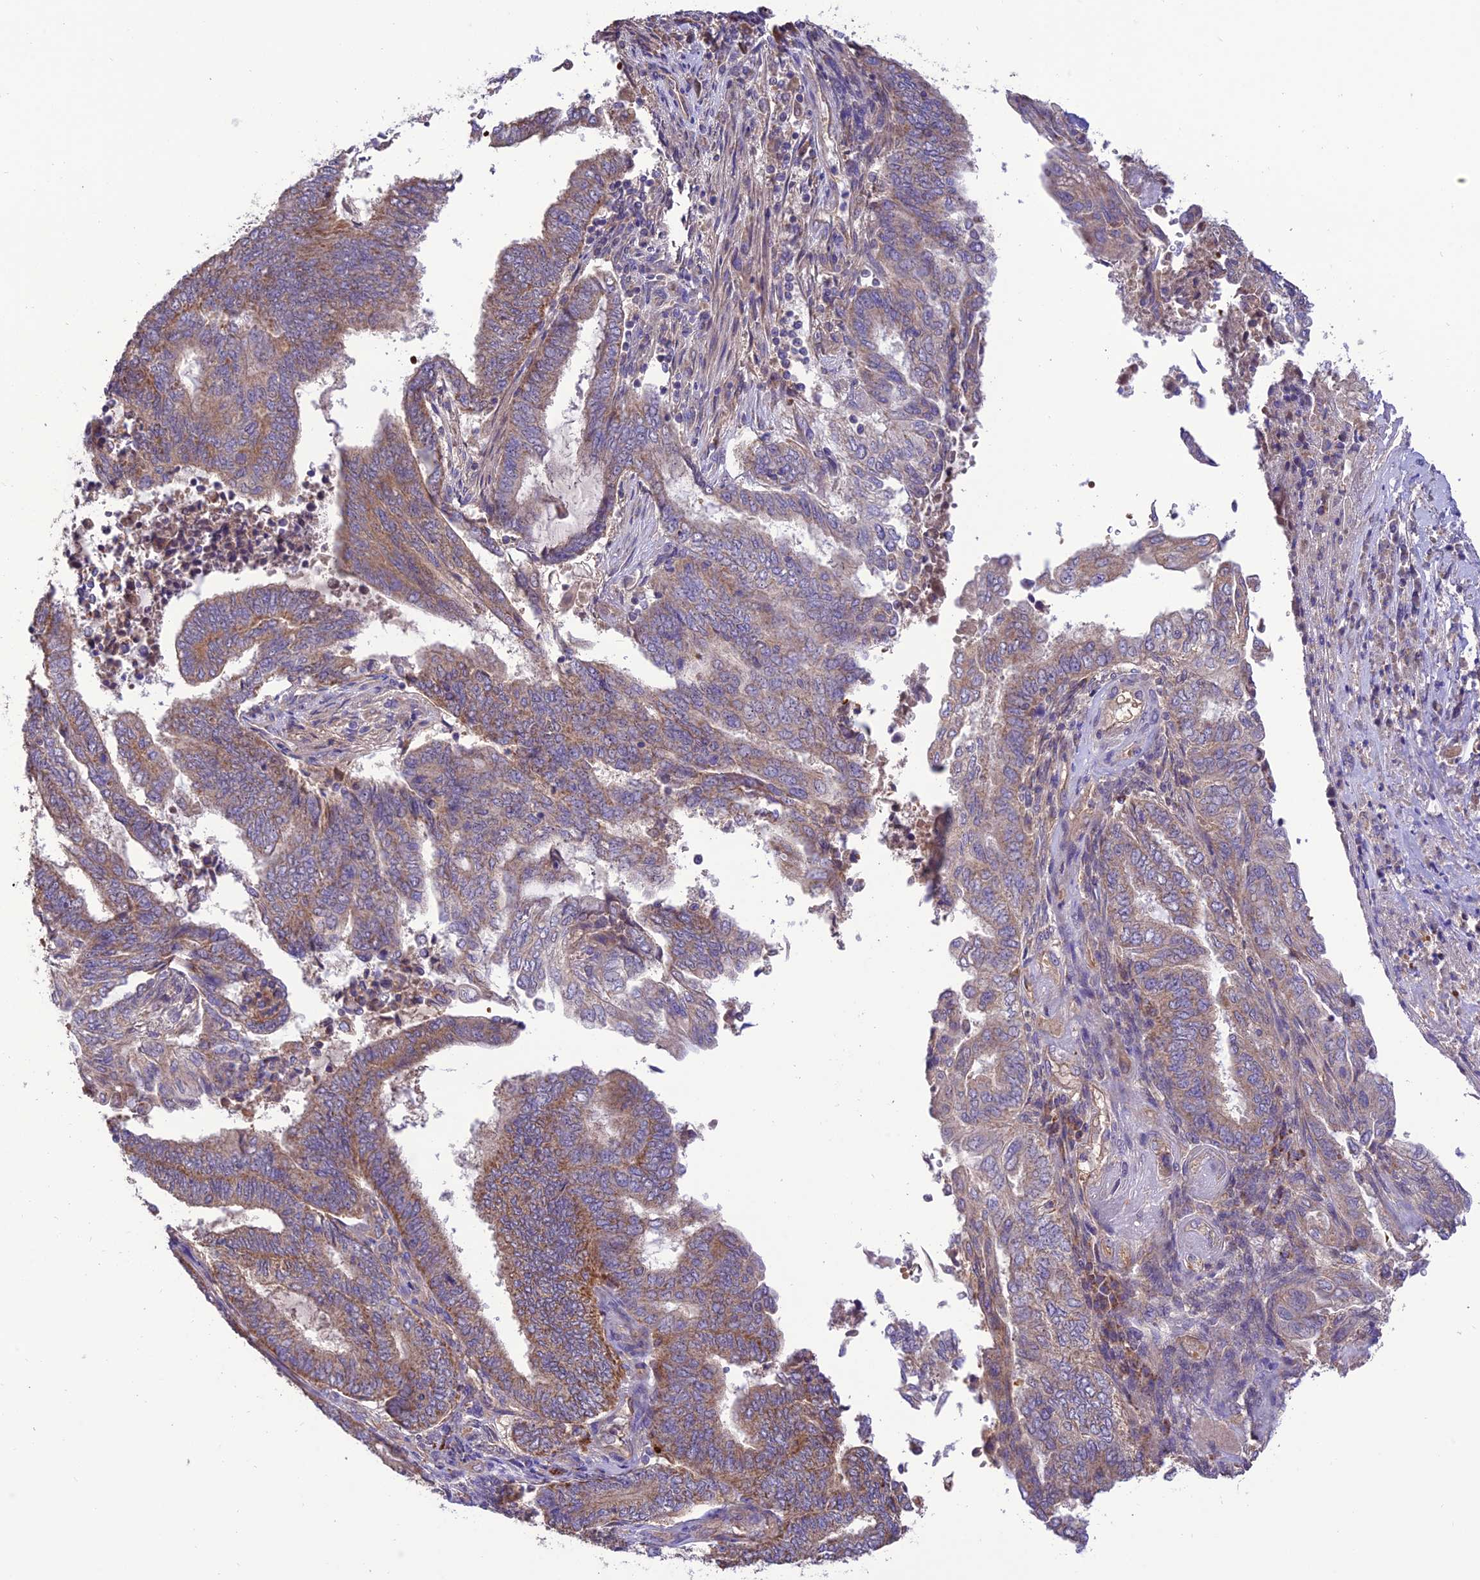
{"staining": {"intensity": "moderate", "quantity": "<25%", "location": "cytoplasmic/membranous"}, "tissue": "endometrial cancer", "cell_type": "Tumor cells", "image_type": "cancer", "snomed": [{"axis": "morphology", "description": "Adenocarcinoma, NOS"}, {"axis": "topography", "description": "Uterus"}, {"axis": "topography", "description": "Endometrium"}], "caption": "Immunohistochemistry (IHC) of endometrial adenocarcinoma displays low levels of moderate cytoplasmic/membranous expression in approximately <25% of tumor cells. (Brightfield microscopy of DAB IHC at high magnification).", "gene": "NDUFAF1", "patient": {"sex": "female", "age": 70}}